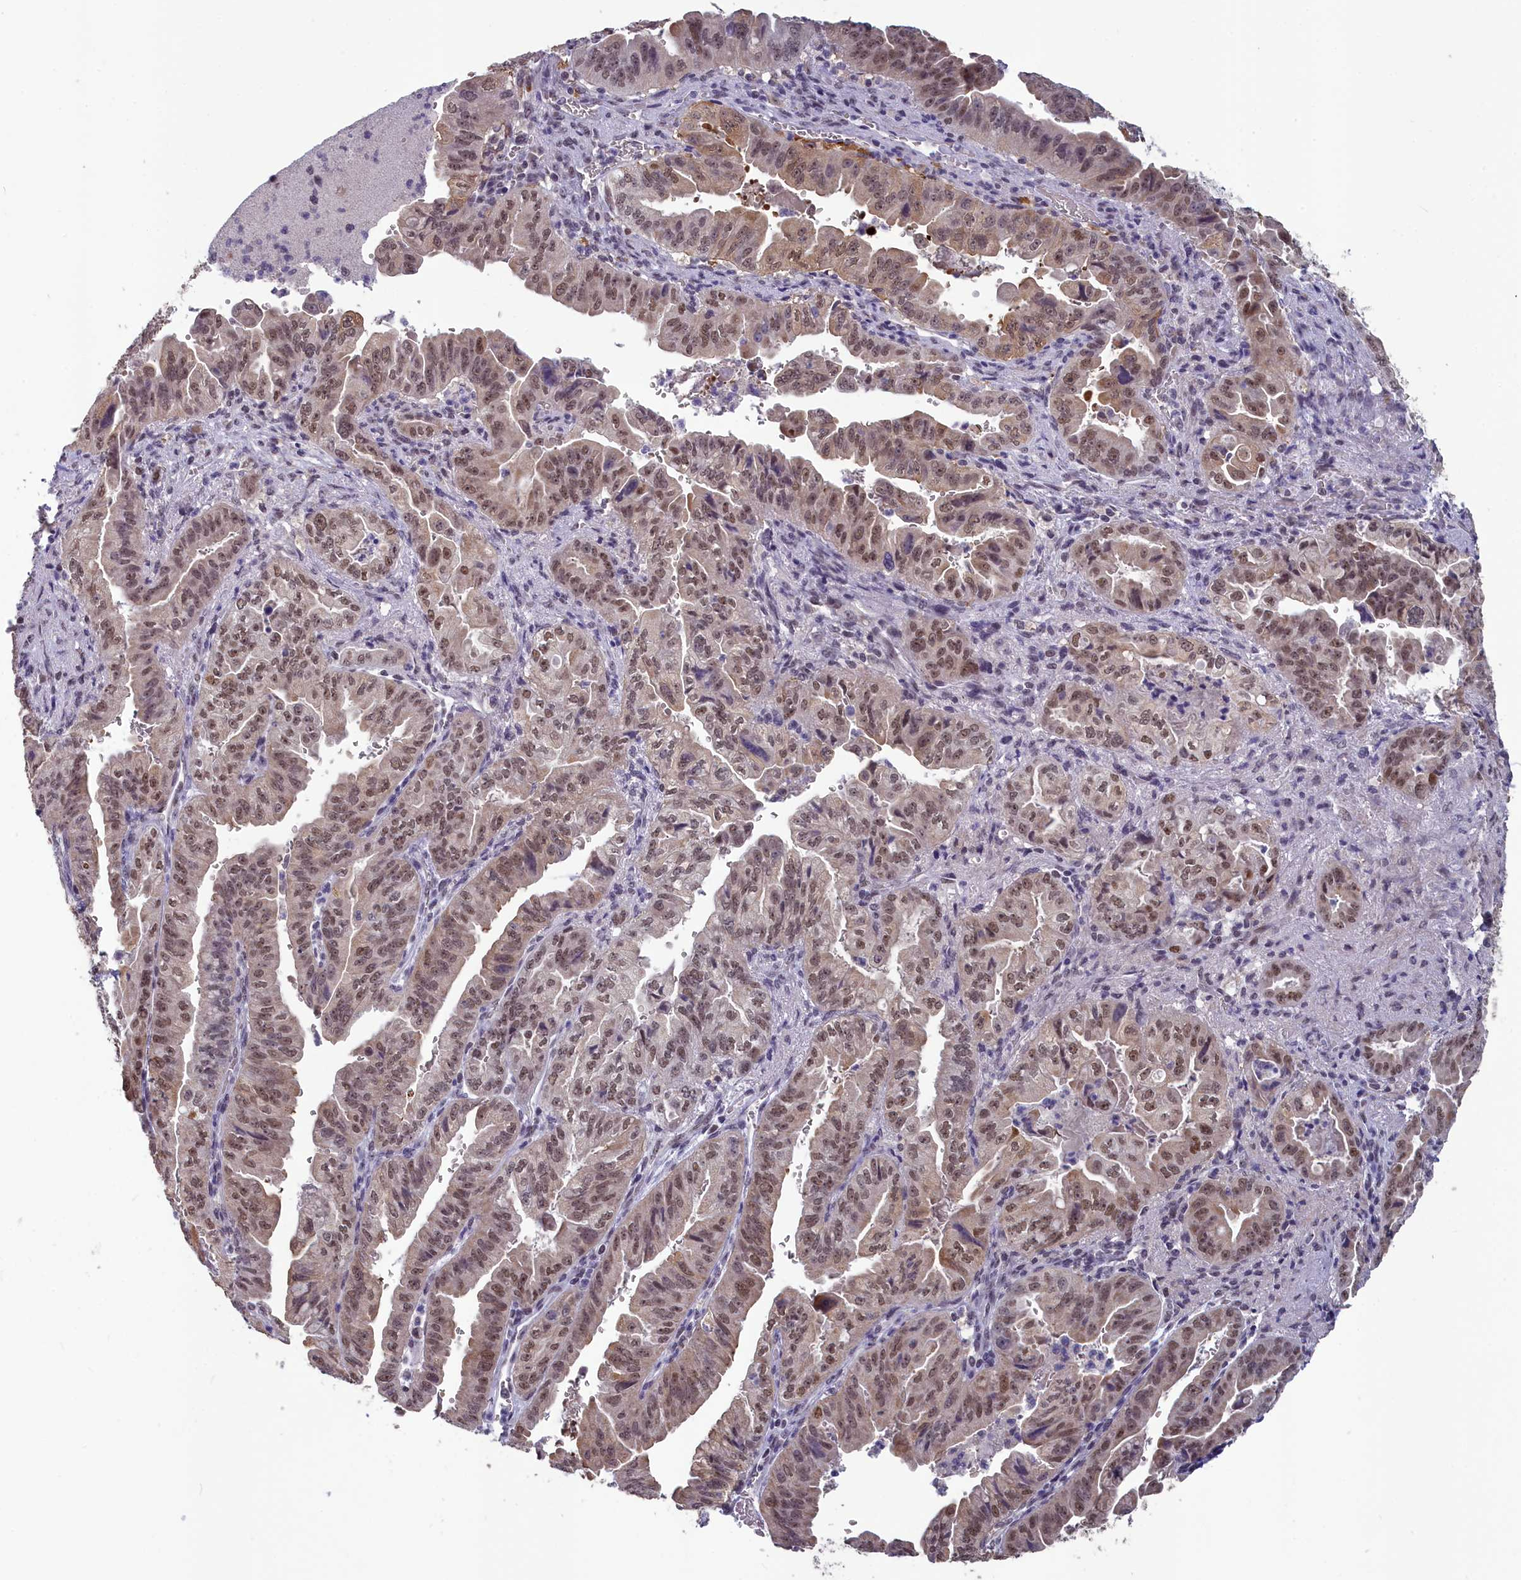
{"staining": {"intensity": "moderate", "quantity": ">75%", "location": "nuclear"}, "tissue": "pancreatic cancer", "cell_type": "Tumor cells", "image_type": "cancer", "snomed": [{"axis": "morphology", "description": "Adenocarcinoma, NOS"}, {"axis": "topography", "description": "Pancreas"}], "caption": "Immunohistochemistry (IHC) photomicrograph of adenocarcinoma (pancreatic) stained for a protein (brown), which displays medium levels of moderate nuclear staining in about >75% of tumor cells.", "gene": "MT-CO3", "patient": {"sex": "male", "age": 70}}